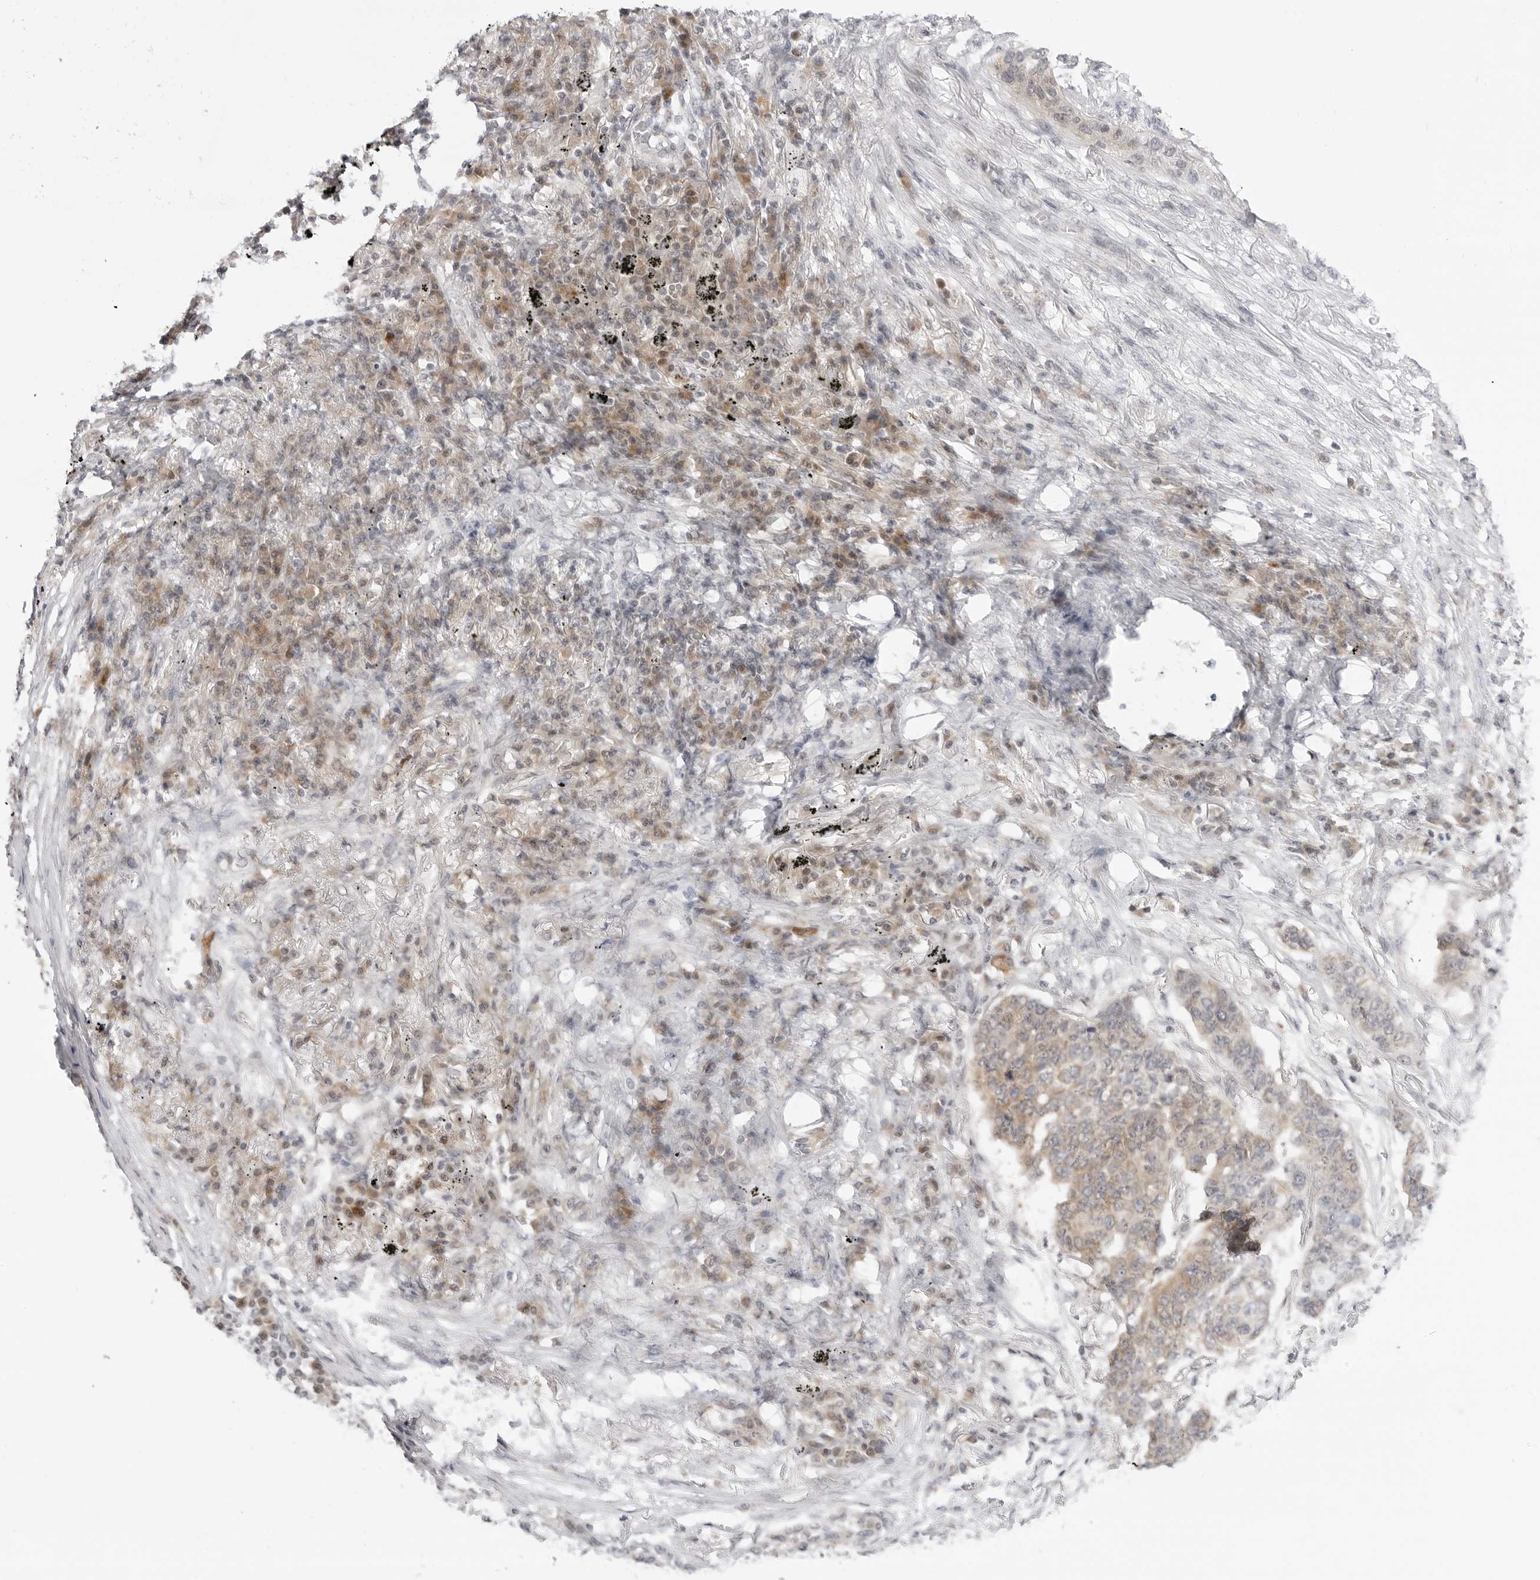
{"staining": {"intensity": "weak", "quantity": "25%-75%", "location": "cytoplasmic/membranous"}, "tissue": "lung cancer", "cell_type": "Tumor cells", "image_type": "cancer", "snomed": [{"axis": "morphology", "description": "Squamous cell carcinoma, NOS"}, {"axis": "topography", "description": "Lung"}], "caption": "Immunohistochemistry (IHC) (DAB (3,3'-diaminobenzidine)) staining of lung squamous cell carcinoma demonstrates weak cytoplasmic/membranous protein positivity in about 25%-75% of tumor cells.", "gene": "PPP2R5C", "patient": {"sex": "female", "age": 63}}